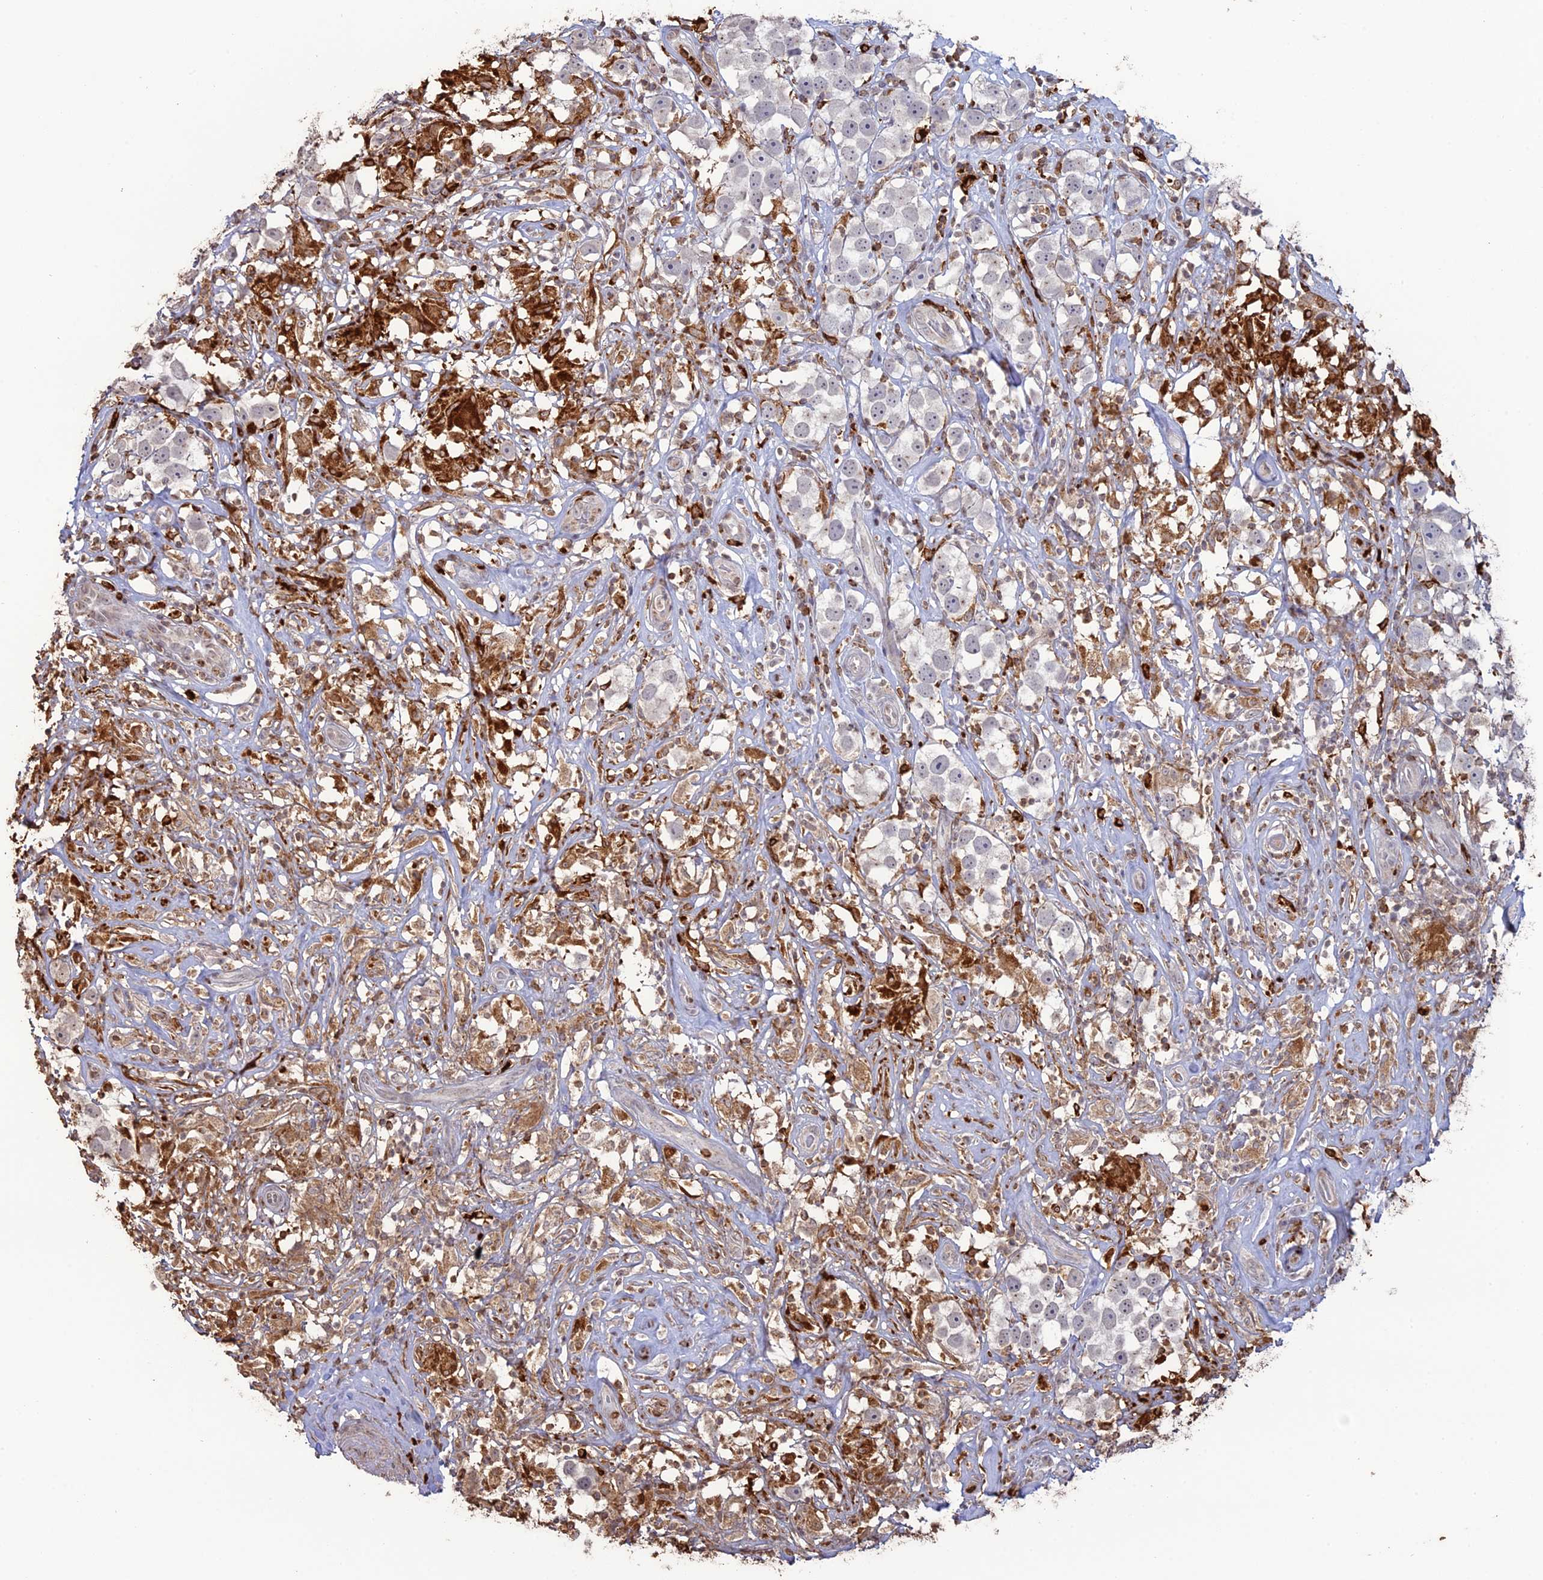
{"staining": {"intensity": "negative", "quantity": "none", "location": "none"}, "tissue": "testis cancer", "cell_type": "Tumor cells", "image_type": "cancer", "snomed": [{"axis": "morphology", "description": "Seminoma, NOS"}, {"axis": "topography", "description": "Testis"}], "caption": "This is an immunohistochemistry micrograph of testis seminoma. There is no positivity in tumor cells.", "gene": "APOBR", "patient": {"sex": "male", "age": 49}}